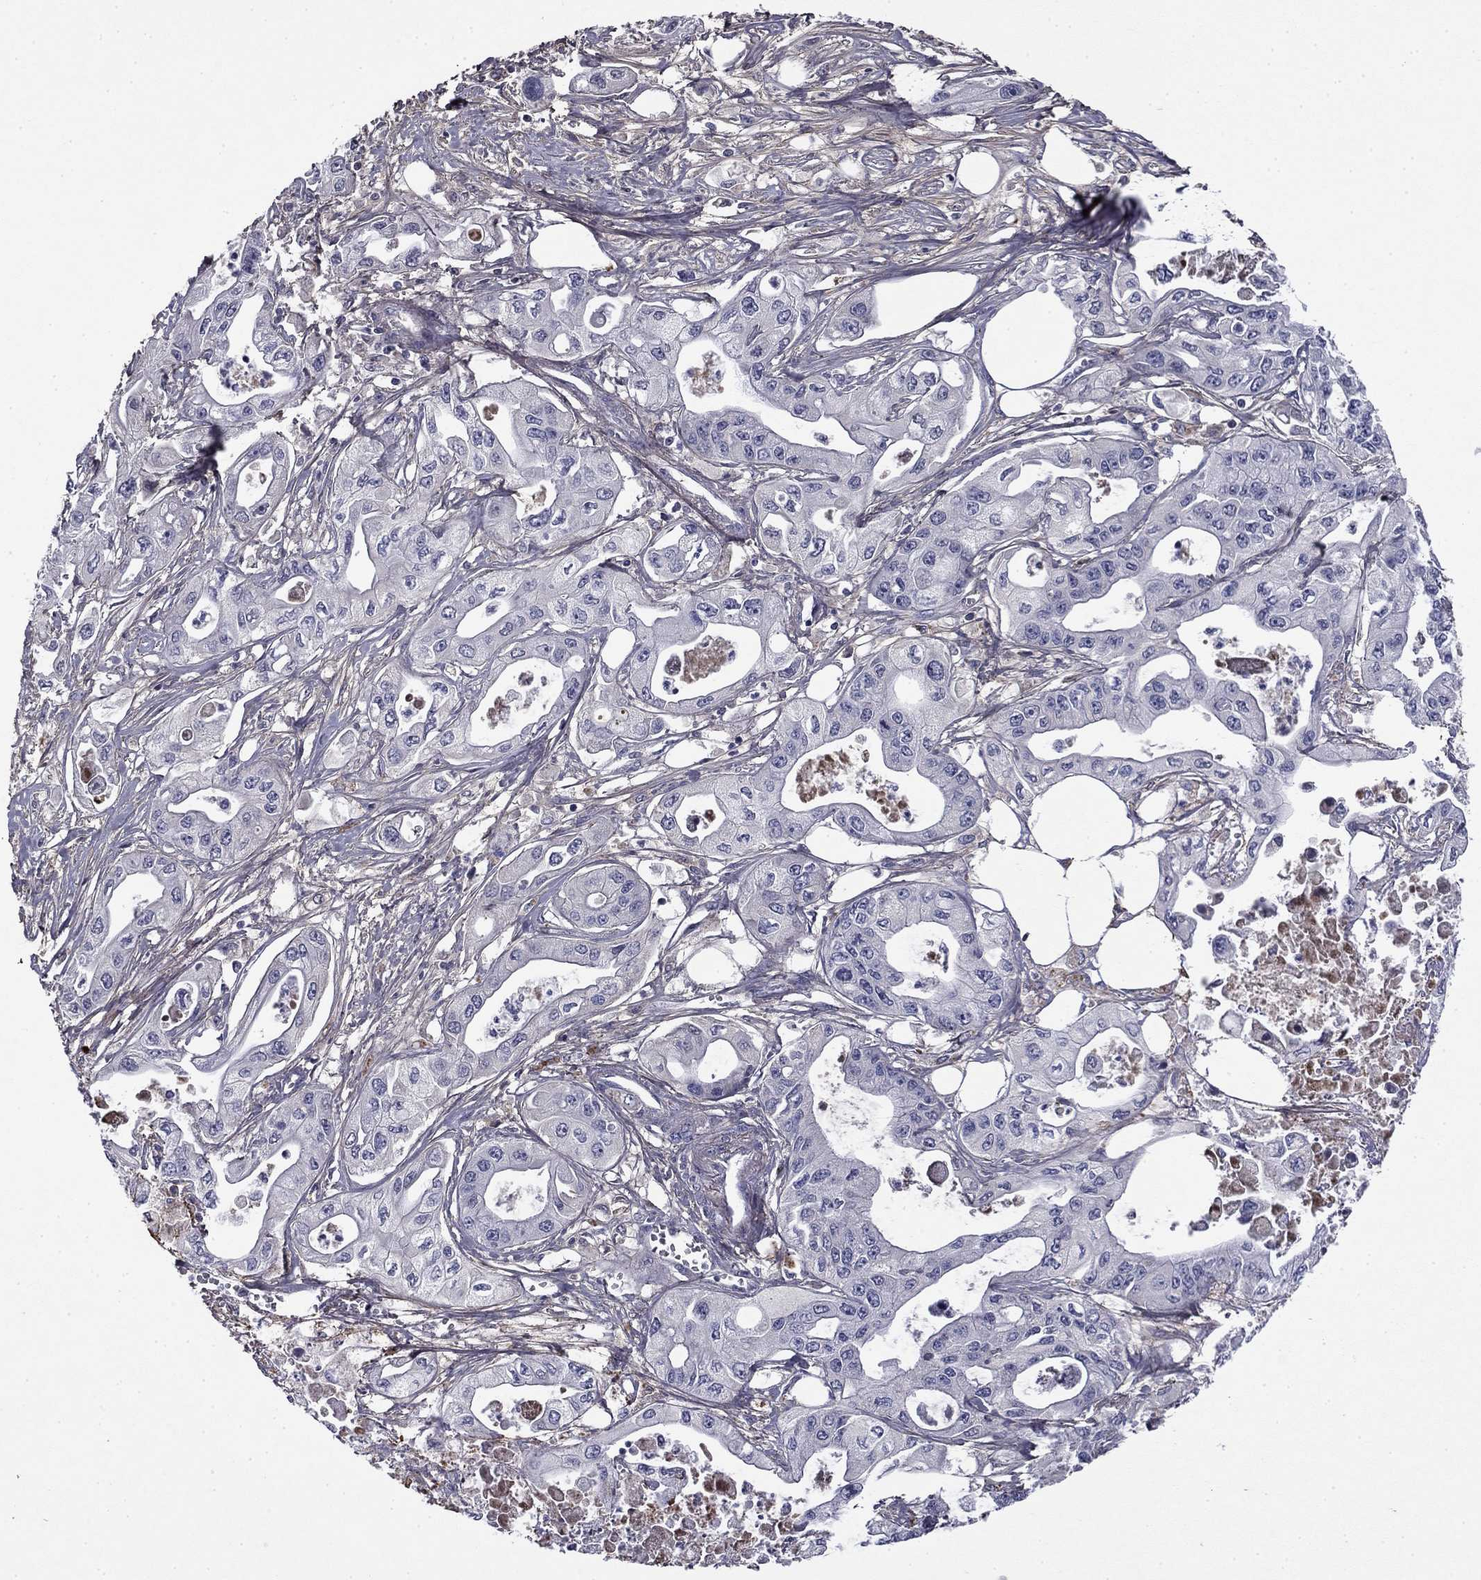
{"staining": {"intensity": "negative", "quantity": "none", "location": "none"}, "tissue": "pancreatic cancer", "cell_type": "Tumor cells", "image_type": "cancer", "snomed": [{"axis": "morphology", "description": "Adenocarcinoma, NOS"}, {"axis": "topography", "description": "Pancreas"}], "caption": "Pancreatic adenocarcinoma stained for a protein using immunohistochemistry (IHC) reveals no expression tumor cells.", "gene": "COL2A1", "patient": {"sex": "male", "age": 70}}